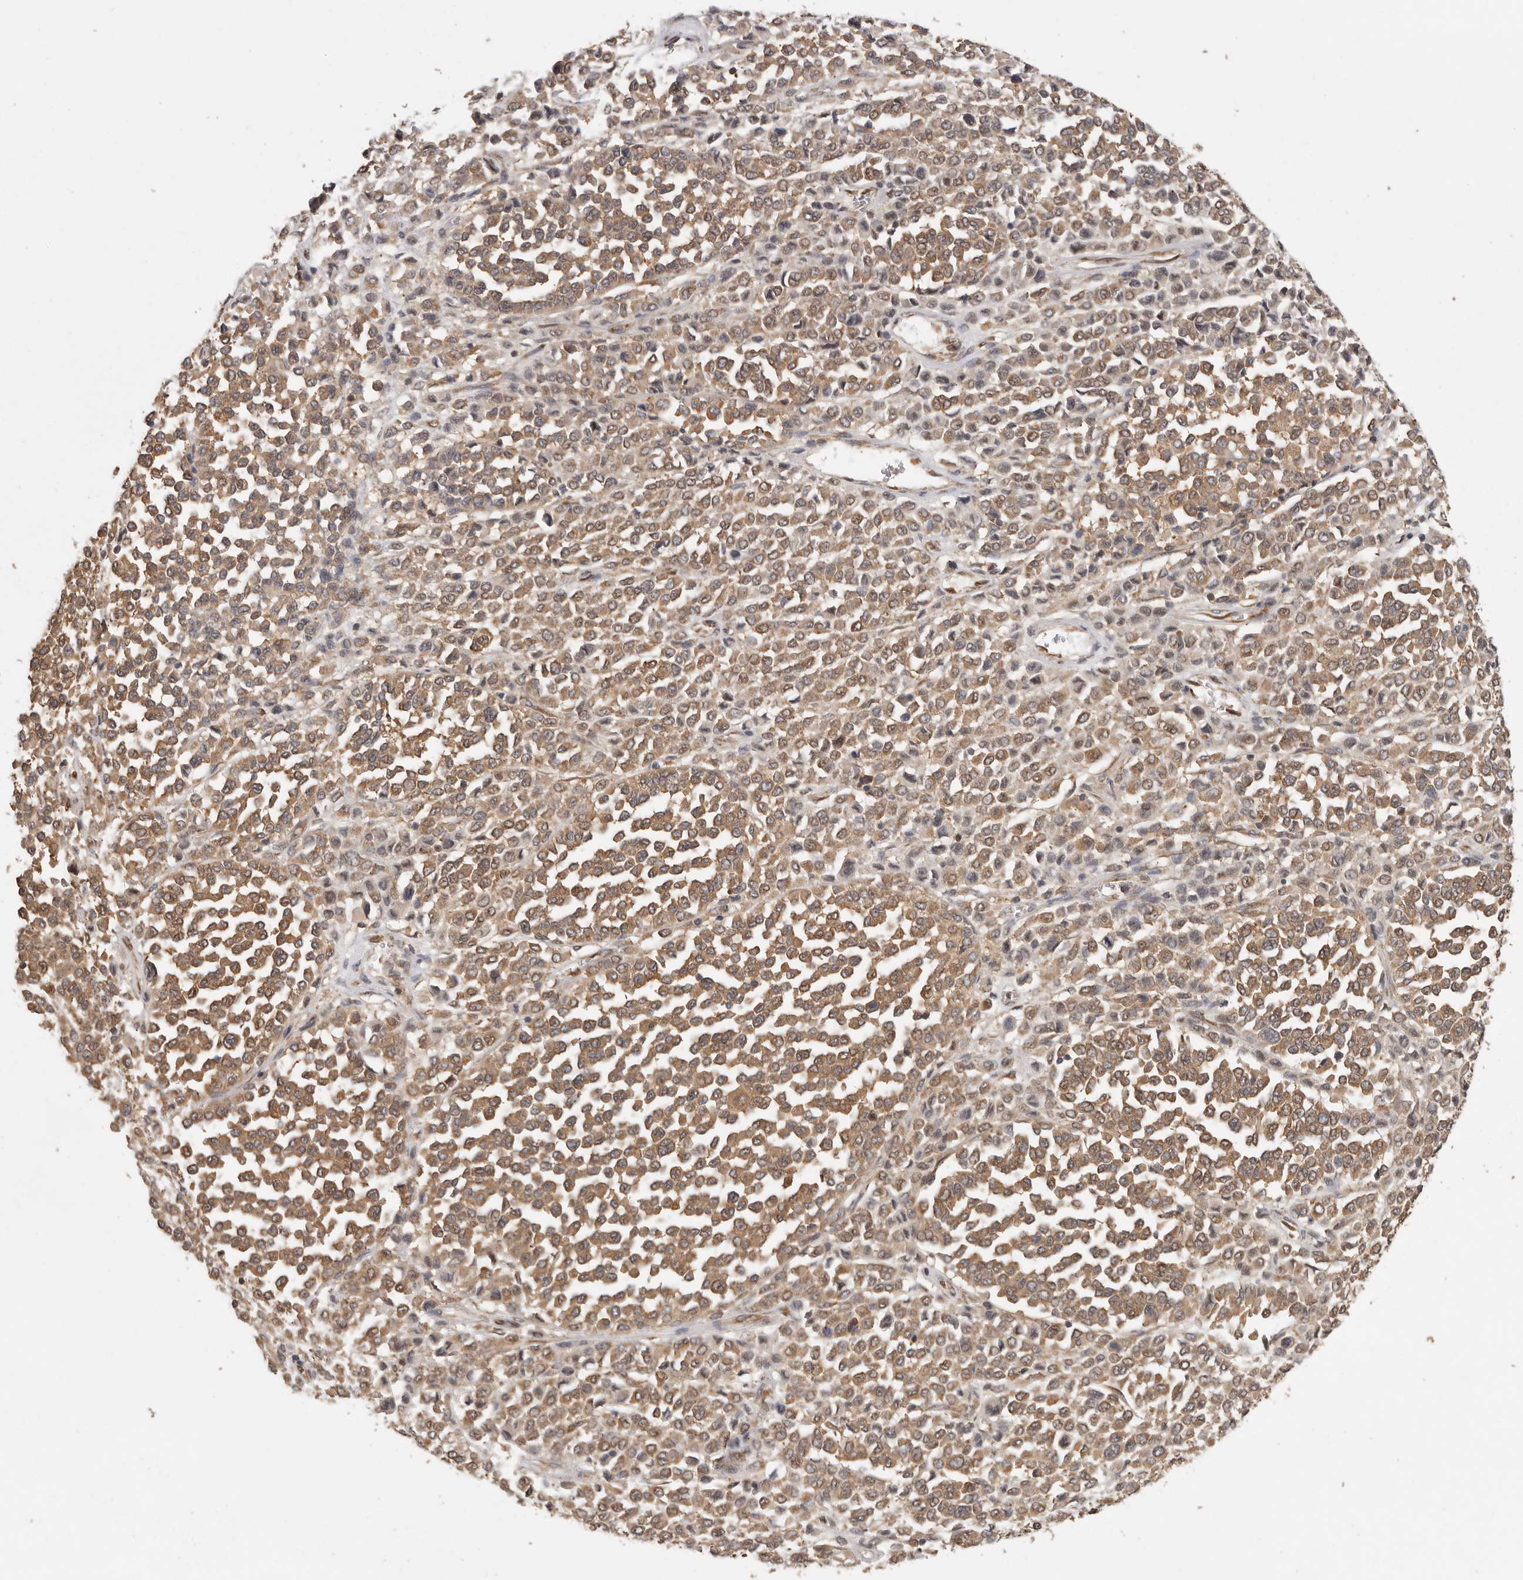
{"staining": {"intensity": "moderate", "quantity": ">75%", "location": "cytoplasmic/membranous,nuclear"}, "tissue": "melanoma", "cell_type": "Tumor cells", "image_type": "cancer", "snomed": [{"axis": "morphology", "description": "Malignant melanoma, Metastatic site"}, {"axis": "topography", "description": "Pancreas"}], "caption": "Immunohistochemical staining of melanoma demonstrates medium levels of moderate cytoplasmic/membranous and nuclear staining in approximately >75% of tumor cells.", "gene": "CCT8", "patient": {"sex": "female", "age": 30}}